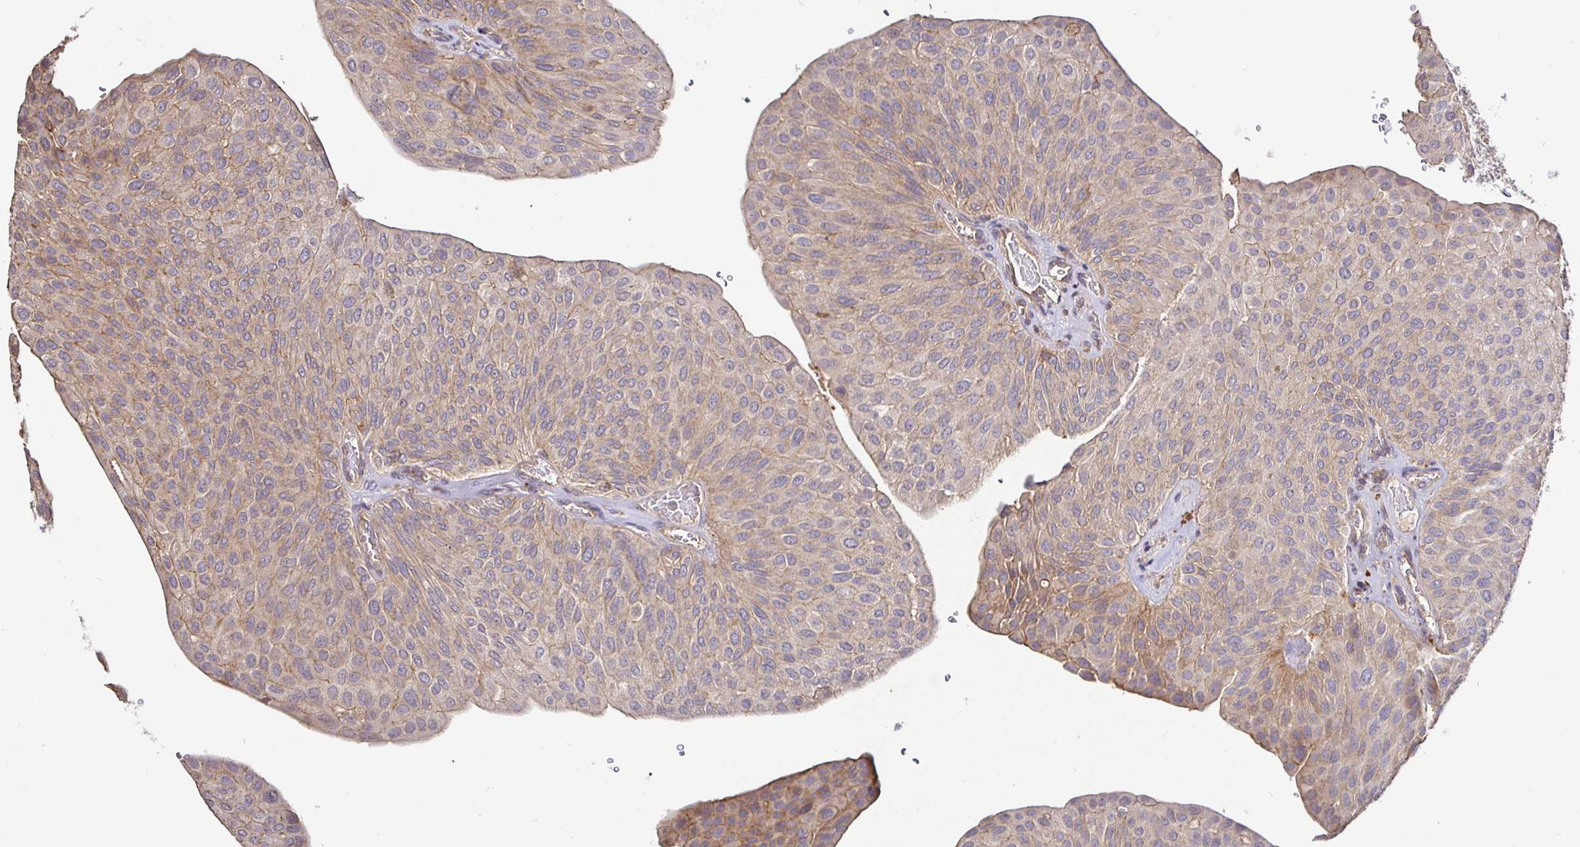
{"staining": {"intensity": "weak", "quantity": "25%-75%", "location": "cytoplasmic/membranous"}, "tissue": "urothelial cancer", "cell_type": "Tumor cells", "image_type": "cancer", "snomed": [{"axis": "morphology", "description": "Urothelial carcinoma, NOS"}, {"axis": "topography", "description": "Urinary bladder"}], "caption": "The immunohistochemical stain highlights weak cytoplasmic/membranous expression in tumor cells of urothelial cancer tissue. (DAB (3,3'-diaminobenzidine) IHC, brown staining for protein, blue staining for nuclei).", "gene": "C1QTNF7", "patient": {"sex": "male", "age": 67}}